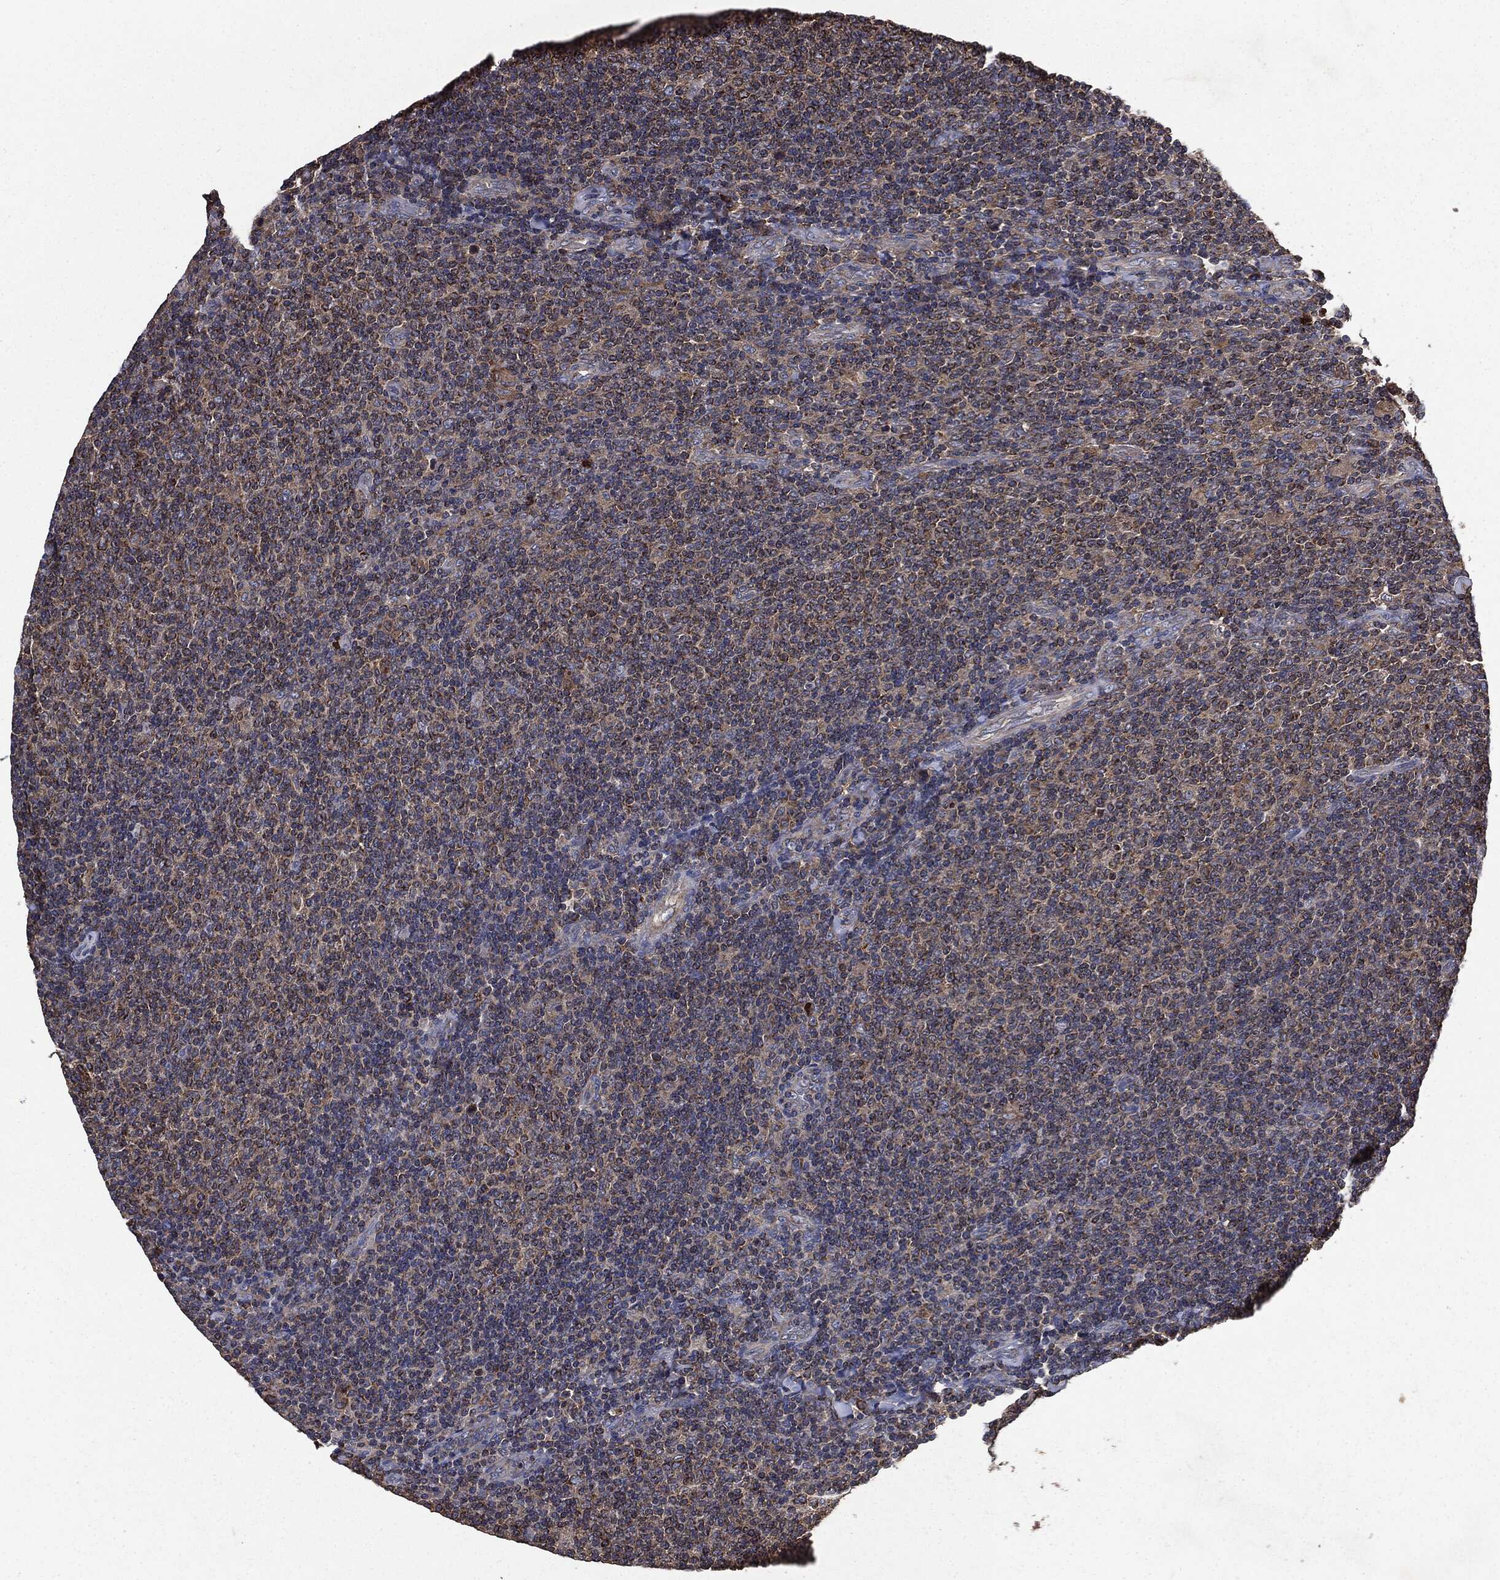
{"staining": {"intensity": "moderate", "quantity": "25%-75%", "location": "cytoplasmic/membranous"}, "tissue": "lymphoma", "cell_type": "Tumor cells", "image_type": "cancer", "snomed": [{"axis": "morphology", "description": "Malignant lymphoma, non-Hodgkin's type, Low grade"}, {"axis": "topography", "description": "Lymph node"}], "caption": "Tumor cells display medium levels of moderate cytoplasmic/membranous staining in approximately 25%-75% of cells in lymphoma.", "gene": "MAPK6", "patient": {"sex": "male", "age": 52}}